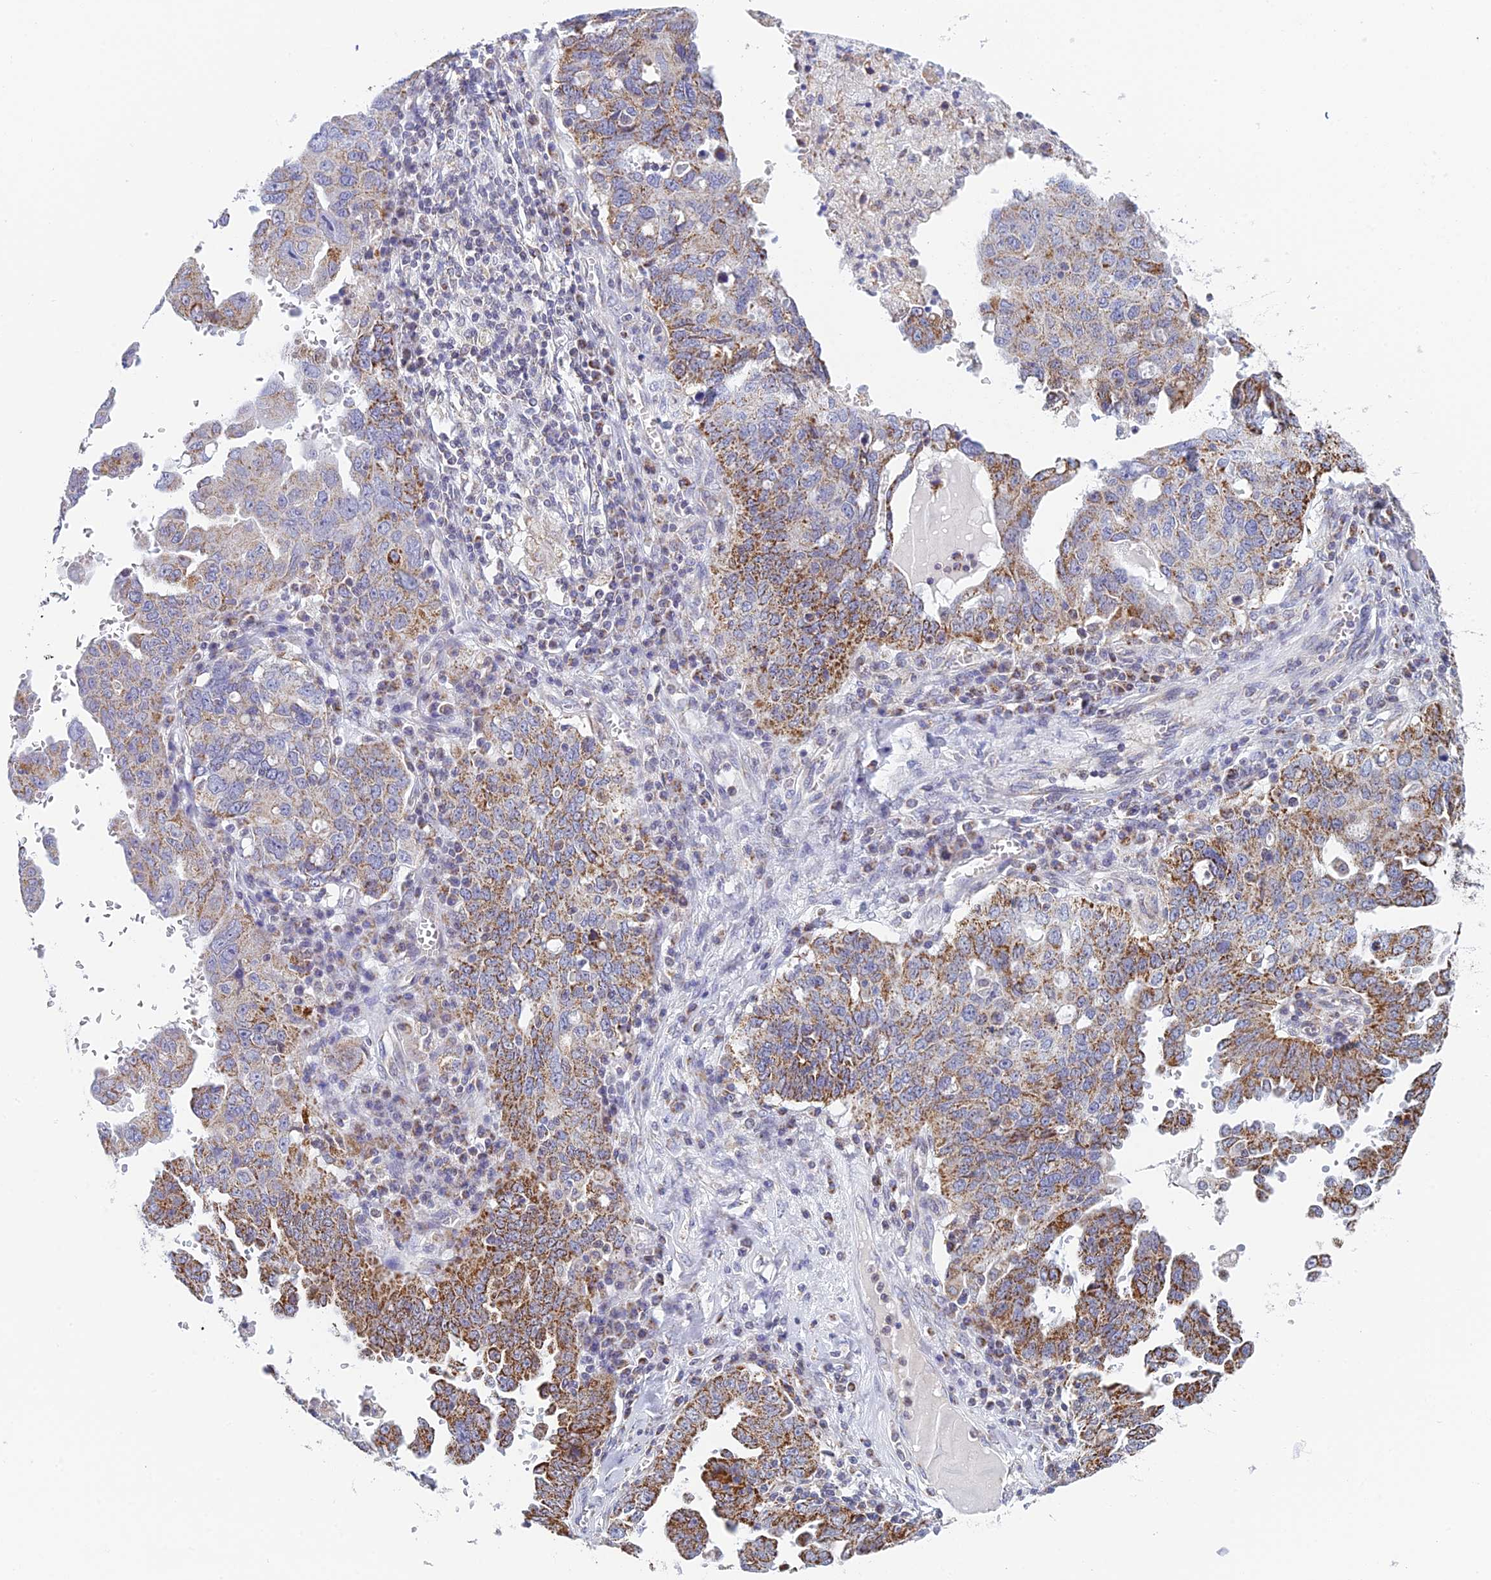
{"staining": {"intensity": "moderate", "quantity": ">75%", "location": "cytoplasmic/membranous"}, "tissue": "ovarian cancer", "cell_type": "Tumor cells", "image_type": "cancer", "snomed": [{"axis": "morphology", "description": "Carcinoma, endometroid"}, {"axis": "topography", "description": "Ovary"}], "caption": "Ovarian endometroid carcinoma was stained to show a protein in brown. There is medium levels of moderate cytoplasmic/membranous expression in about >75% of tumor cells. (Stains: DAB (3,3'-diaminobenzidine) in brown, nuclei in blue, Microscopy: brightfield microscopy at high magnification).", "gene": "REXO5", "patient": {"sex": "female", "age": 62}}